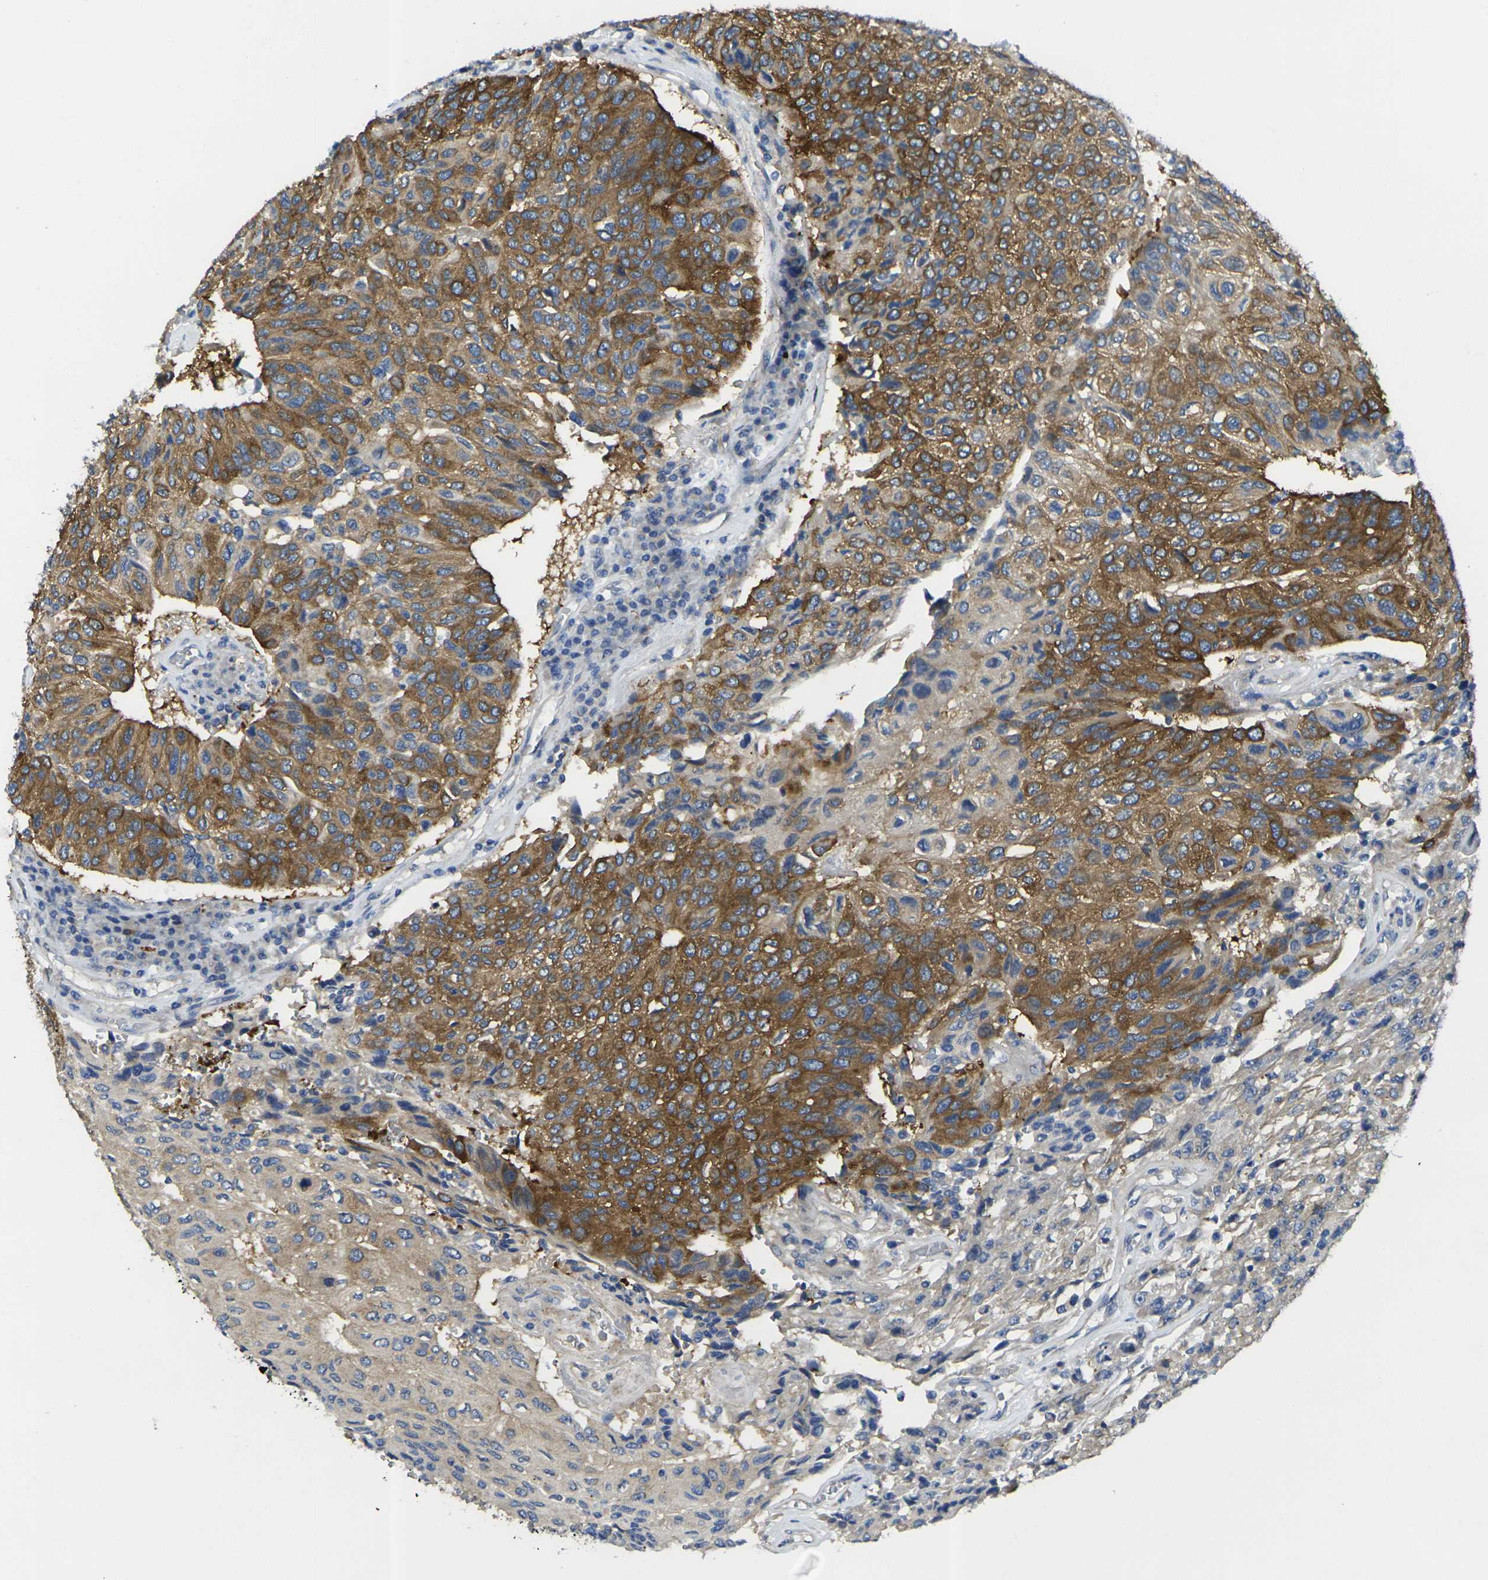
{"staining": {"intensity": "moderate", "quantity": "25%-75%", "location": "cytoplasmic/membranous"}, "tissue": "urothelial cancer", "cell_type": "Tumor cells", "image_type": "cancer", "snomed": [{"axis": "morphology", "description": "Urothelial carcinoma, High grade"}, {"axis": "topography", "description": "Urinary bladder"}], "caption": "About 25%-75% of tumor cells in urothelial carcinoma (high-grade) show moderate cytoplasmic/membranous protein positivity as visualized by brown immunohistochemical staining.", "gene": "GNA12", "patient": {"sex": "male", "age": 66}}